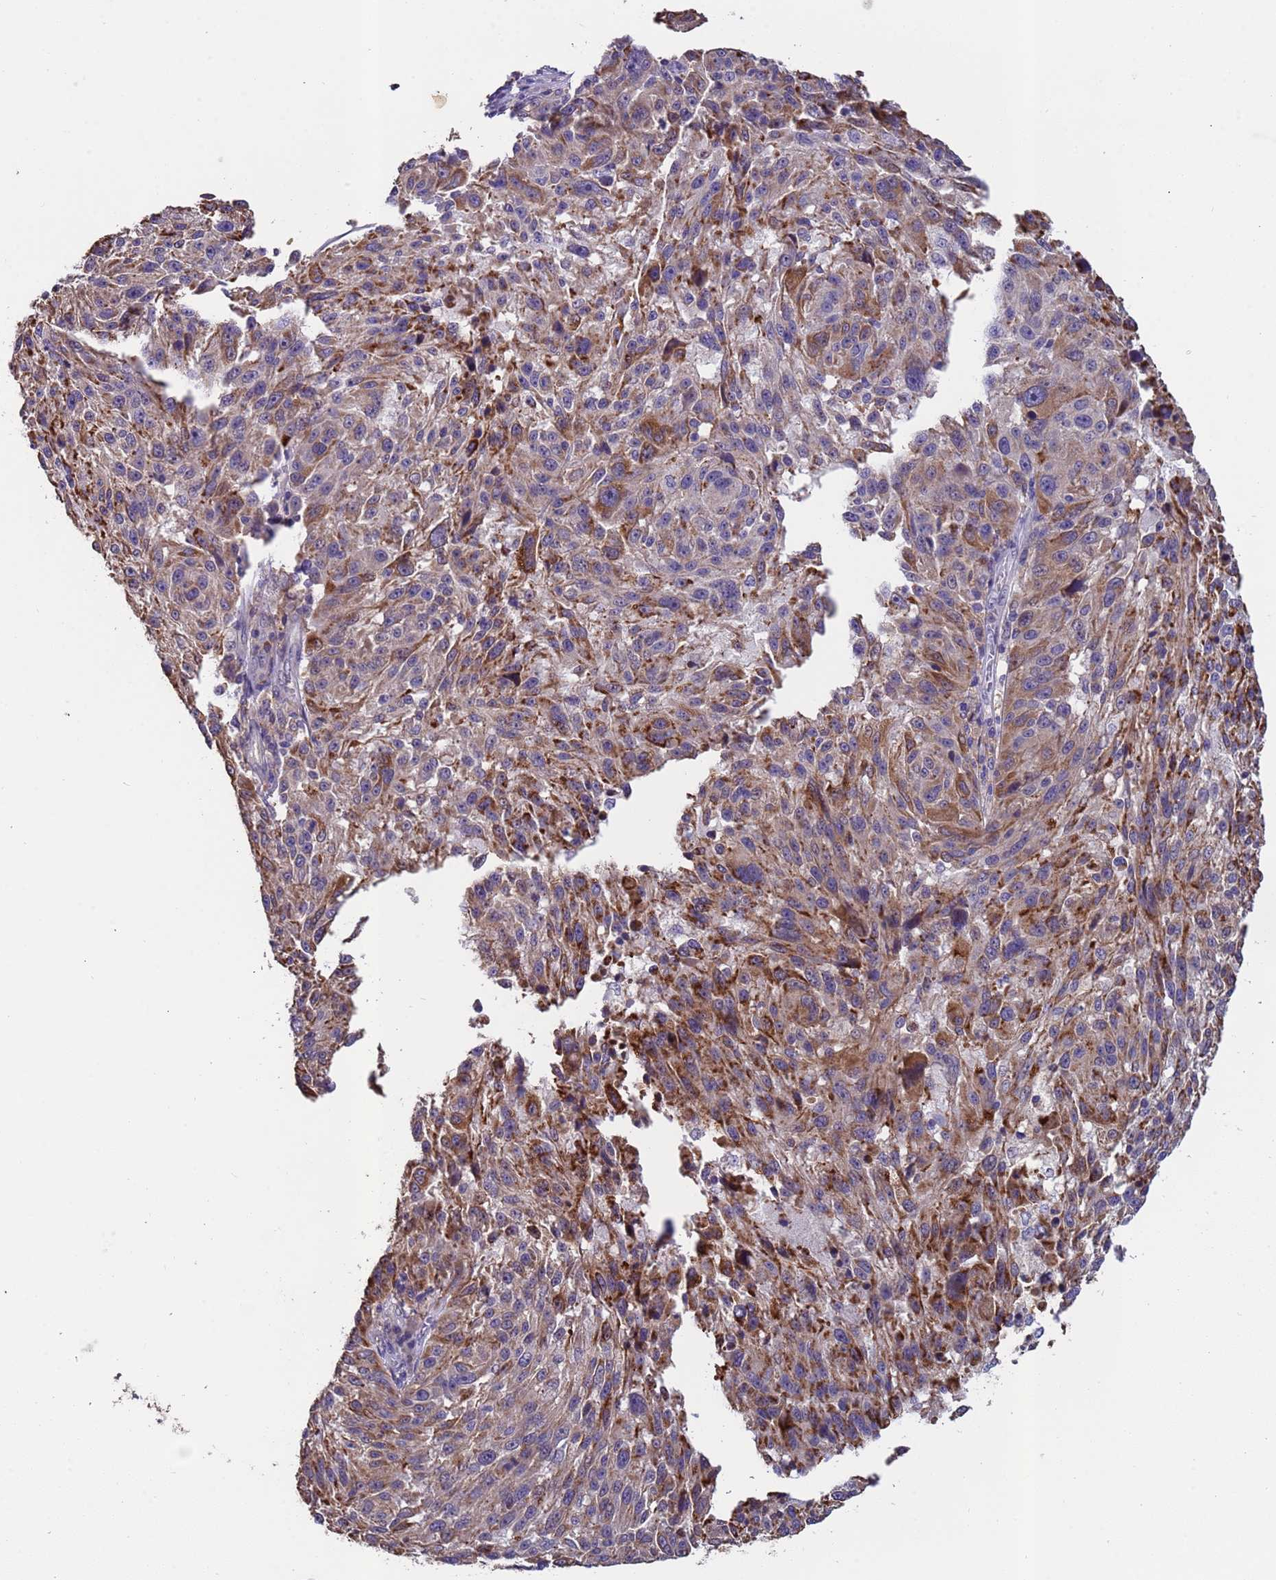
{"staining": {"intensity": "moderate", "quantity": ">75%", "location": "cytoplasmic/membranous"}, "tissue": "melanoma", "cell_type": "Tumor cells", "image_type": "cancer", "snomed": [{"axis": "morphology", "description": "Malignant melanoma, NOS"}, {"axis": "topography", "description": "Skin"}], "caption": "An immunohistochemistry (IHC) photomicrograph of neoplastic tissue is shown. Protein staining in brown labels moderate cytoplasmic/membranous positivity in melanoma within tumor cells.", "gene": "ZNF248", "patient": {"sex": "male", "age": 53}}